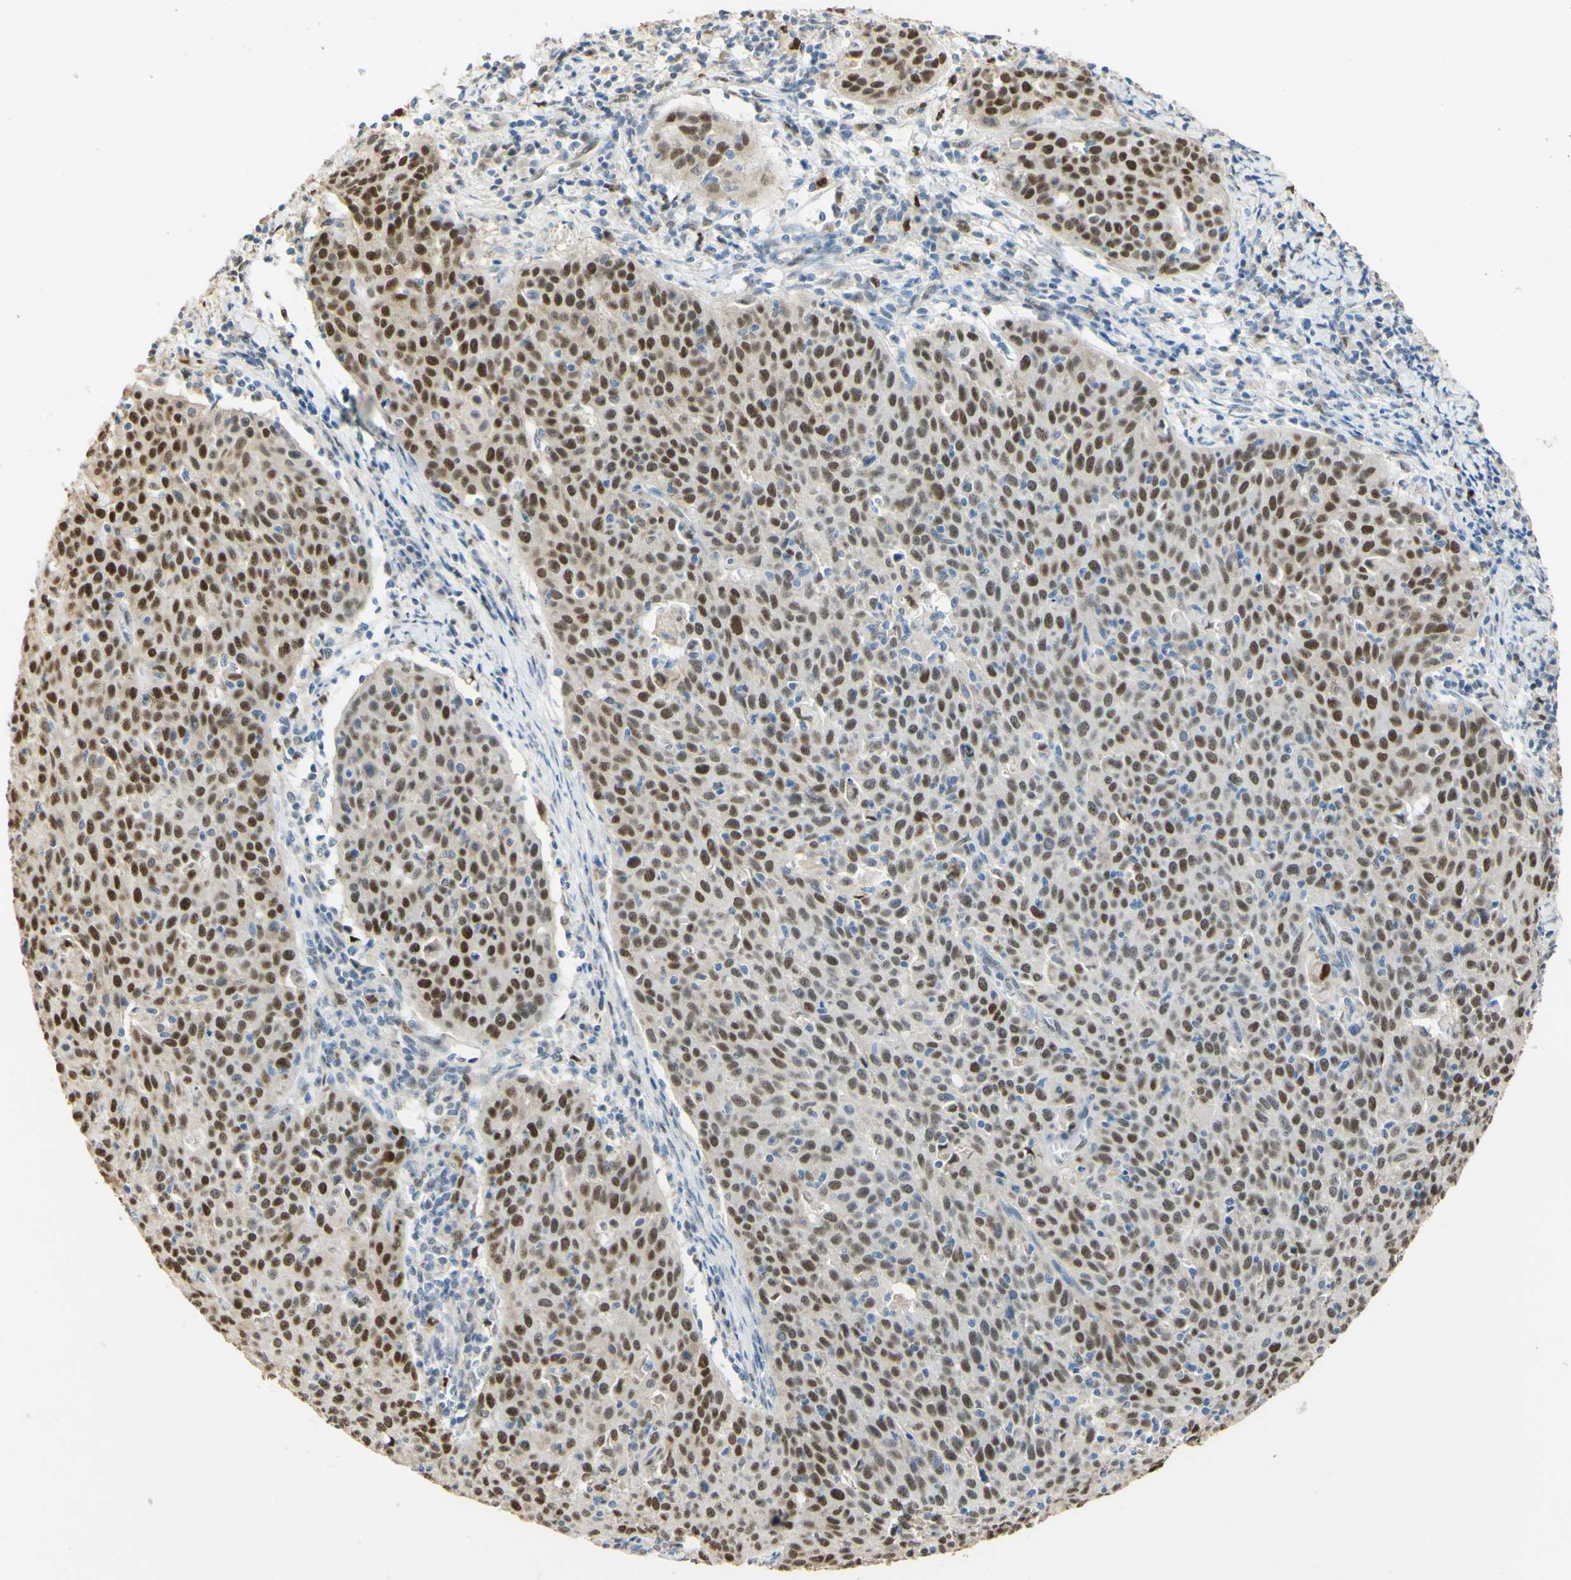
{"staining": {"intensity": "strong", "quantity": ">75%", "location": "nuclear"}, "tissue": "cervical cancer", "cell_type": "Tumor cells", "image_type": "cancer", "snomed": [{"axis": "morphology", "description": "Squamous cell carcinoma, NOS"}, {"axis": "topography", "description": "Cervix"}], "caption": "Cervical cancer stained with DAB immunohistochemistry displays high levels of strong nuclear positivity in about >75% of tumor cells. (brown staining indicates protein expression, while blue staining denotes nuclei).", "gene": "MAP3K4", "patient": {"sex": "female", "age": 38}}